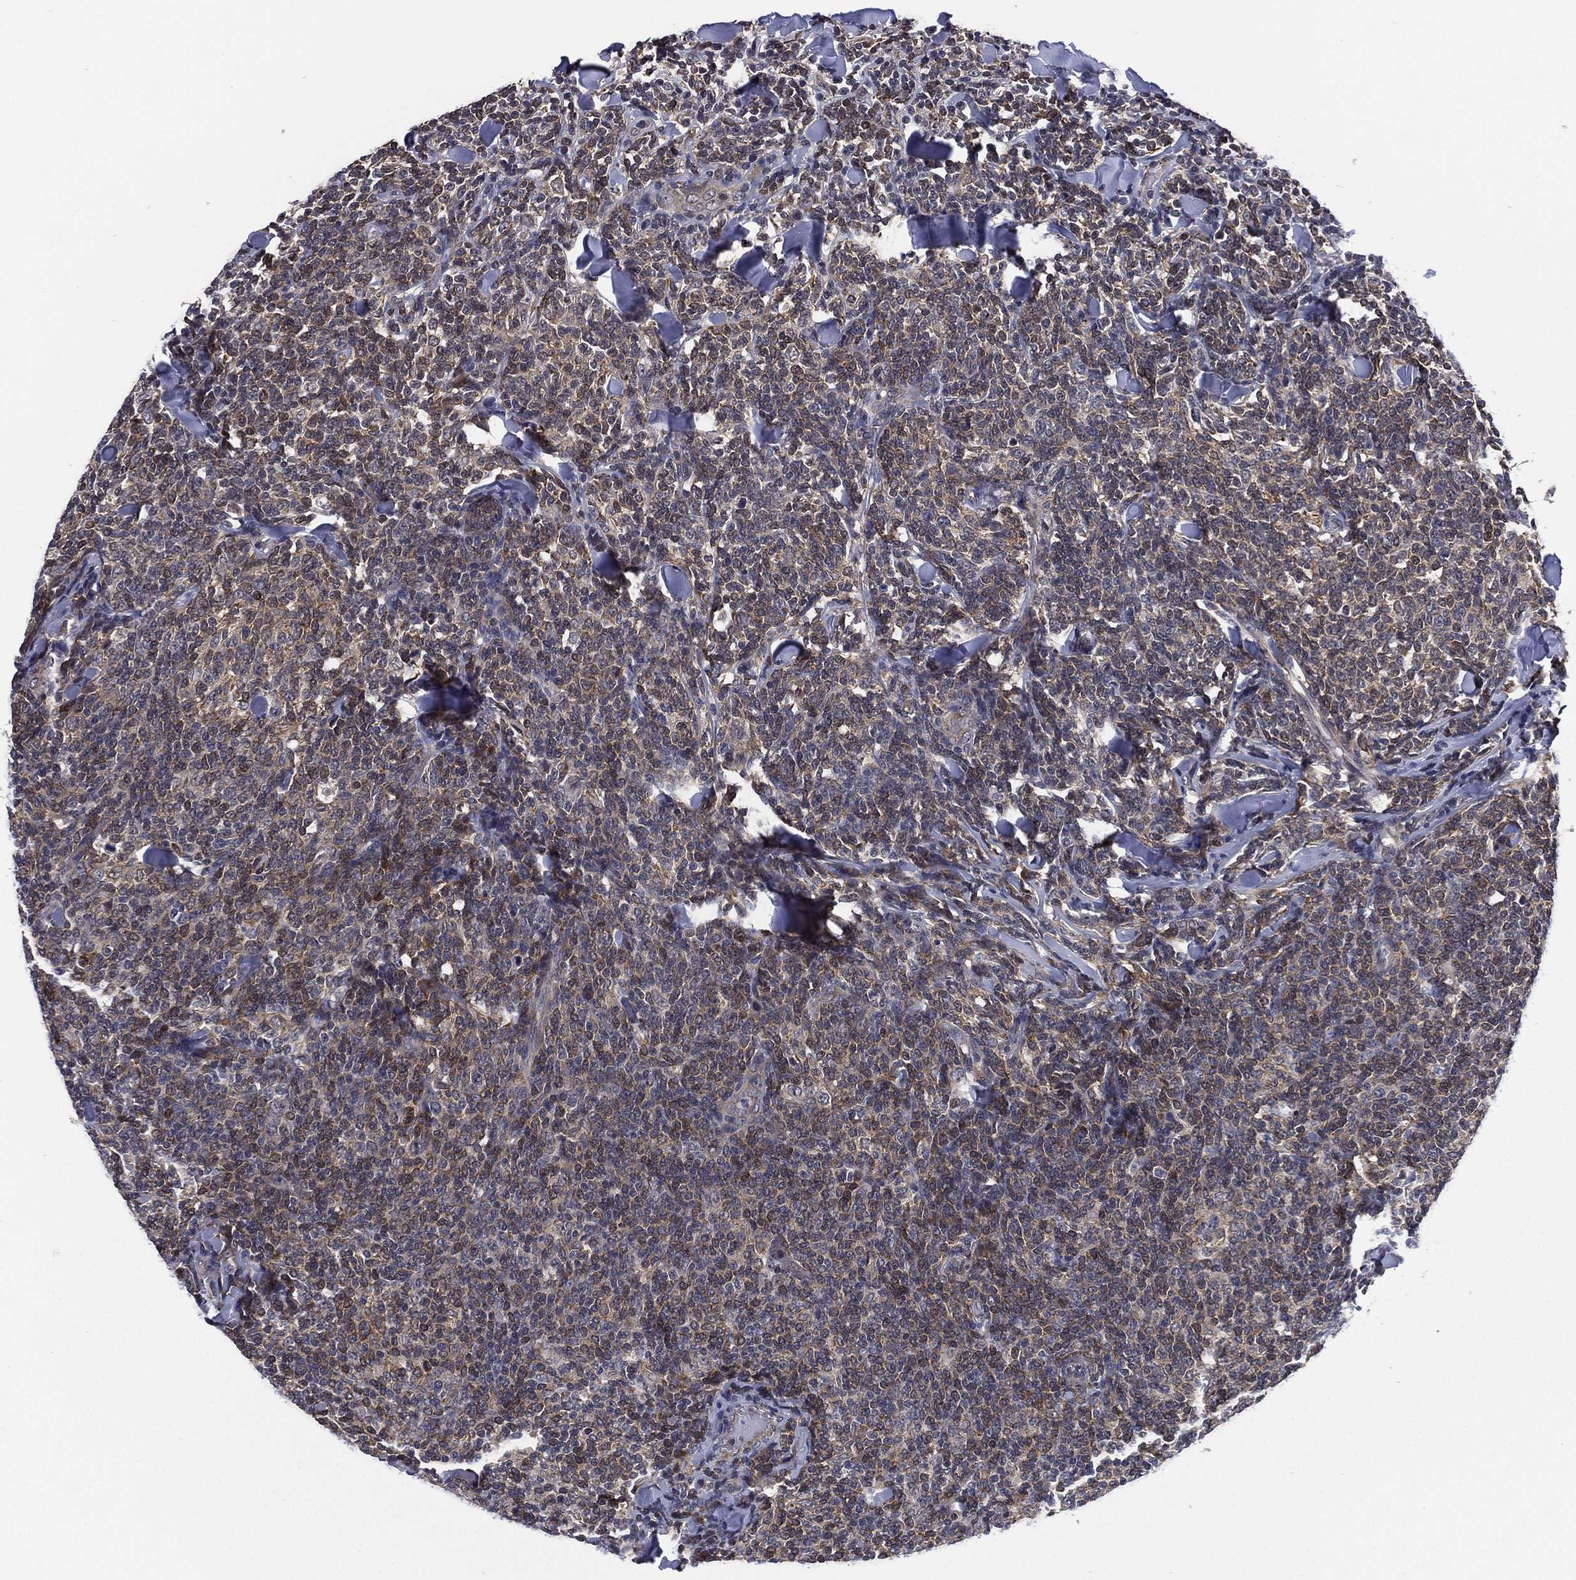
{"staining": {"intensity": "moderate", "quantity": "<25%", "location": "nuclear"}, "tissue": "lymphoma", "cell_type": "Tumor cells", "image_type": "cancer", "snomed": [{"axis": "morphology", "description": "Malignant lymphoma, non-Hodgkin's type, Low grade"}, {"axis": "topography", "description": "Lymph node"}], "caption": "Lymphoma was stained to show a protein in brown. There is low levels of moderate nuclear positivity in about <25% of tumor cells.", "gene": "SELENOO", "patient": {"sex": "female", "age": 56}}